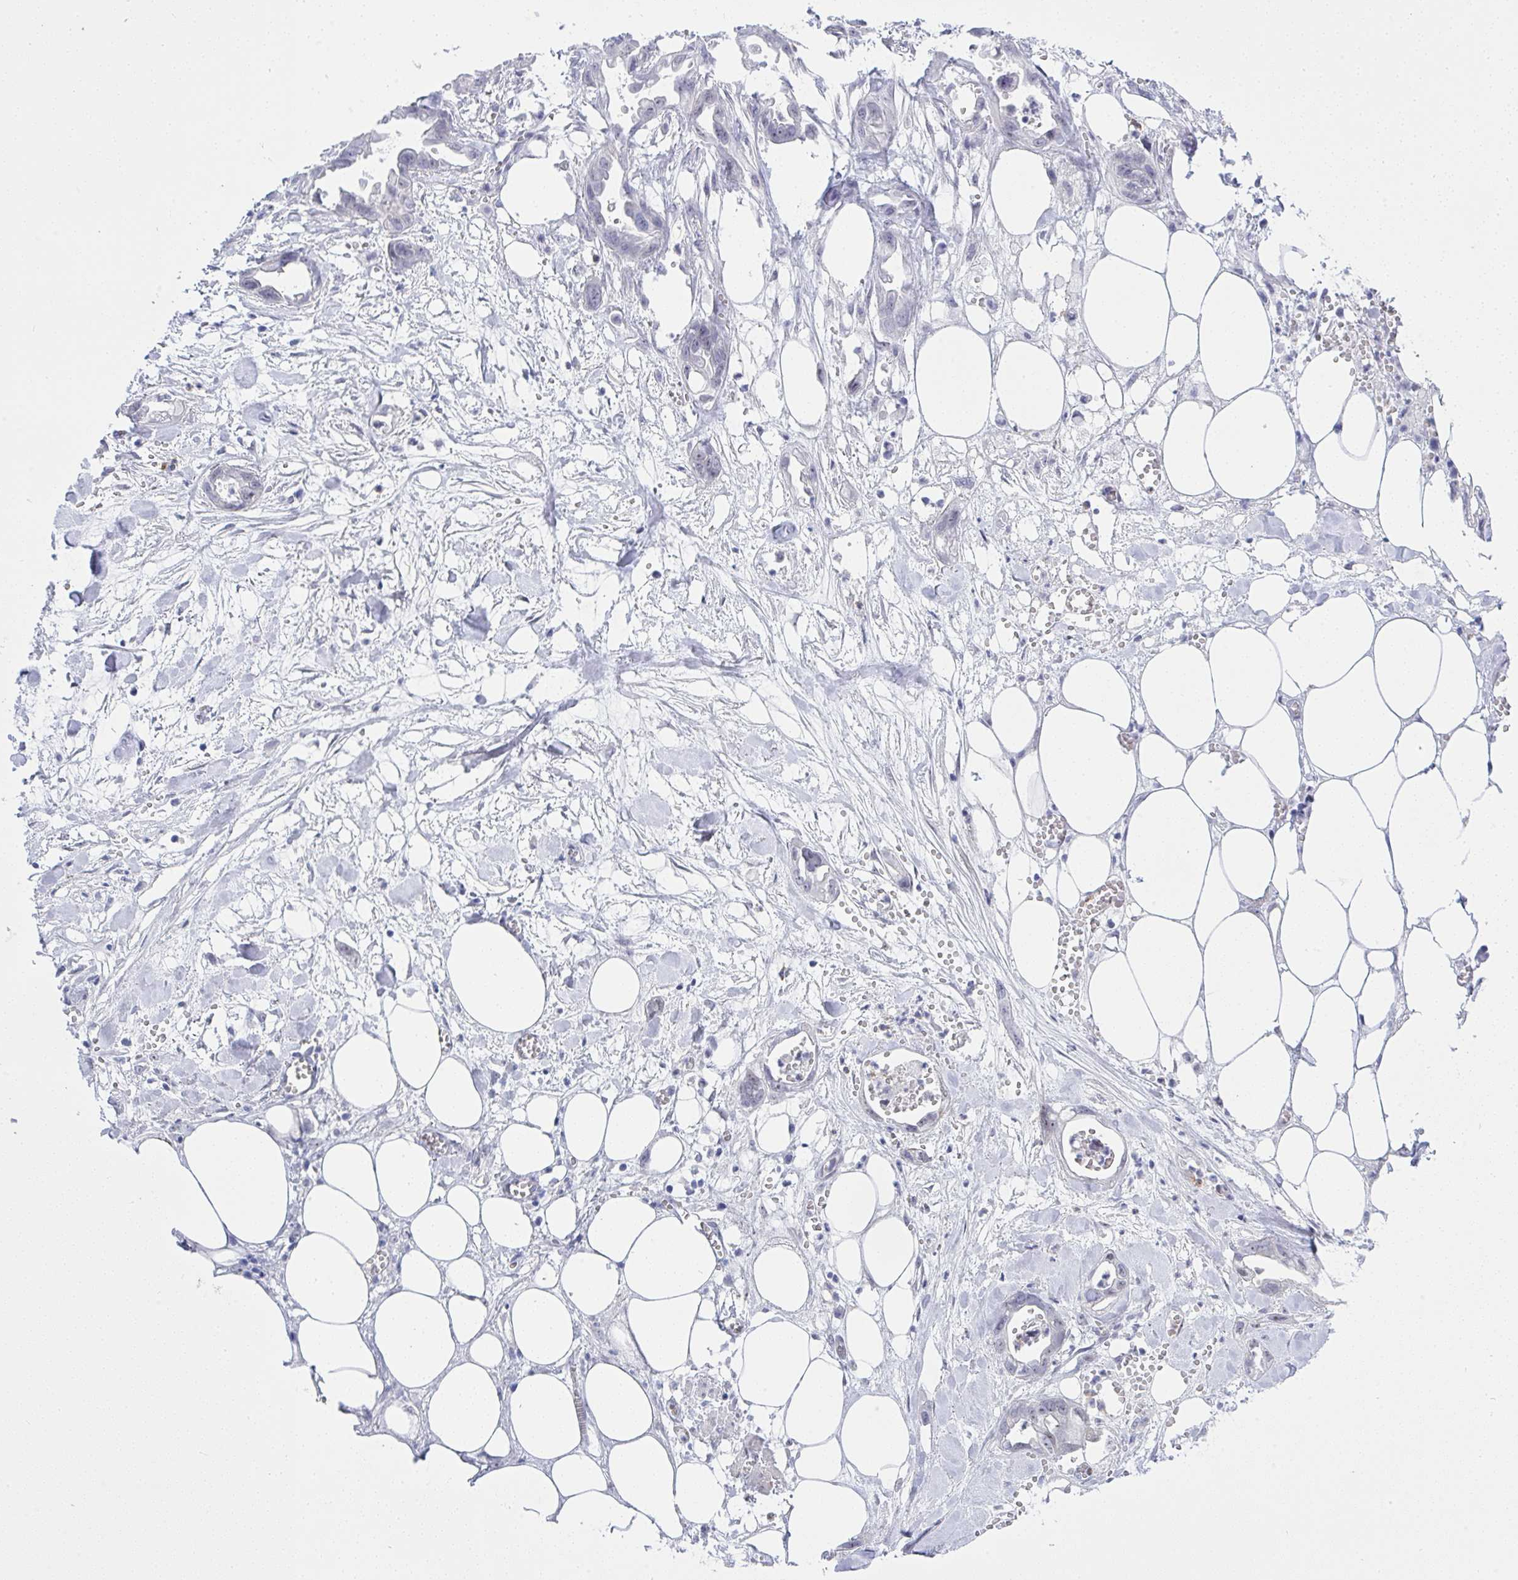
{"staining": {"intensity": "negative", "quantity": "none", "location": "none"}, "tissue": "pancreatic cancer", "cell_type": "Tumor cells", "image_type": "cancer", "snomed": [{"axis": "morphology", "description": "Adenocarcinoma, NOS"}, {"axis": "topography", "description": "Pancreas"}], "caption": "Human pancreatic cancer stained for a protein using IHC exhibits no positivity in tumor cells.", "gene": "MFSD4A", "patient": {"sex": "female", "age": 73}}